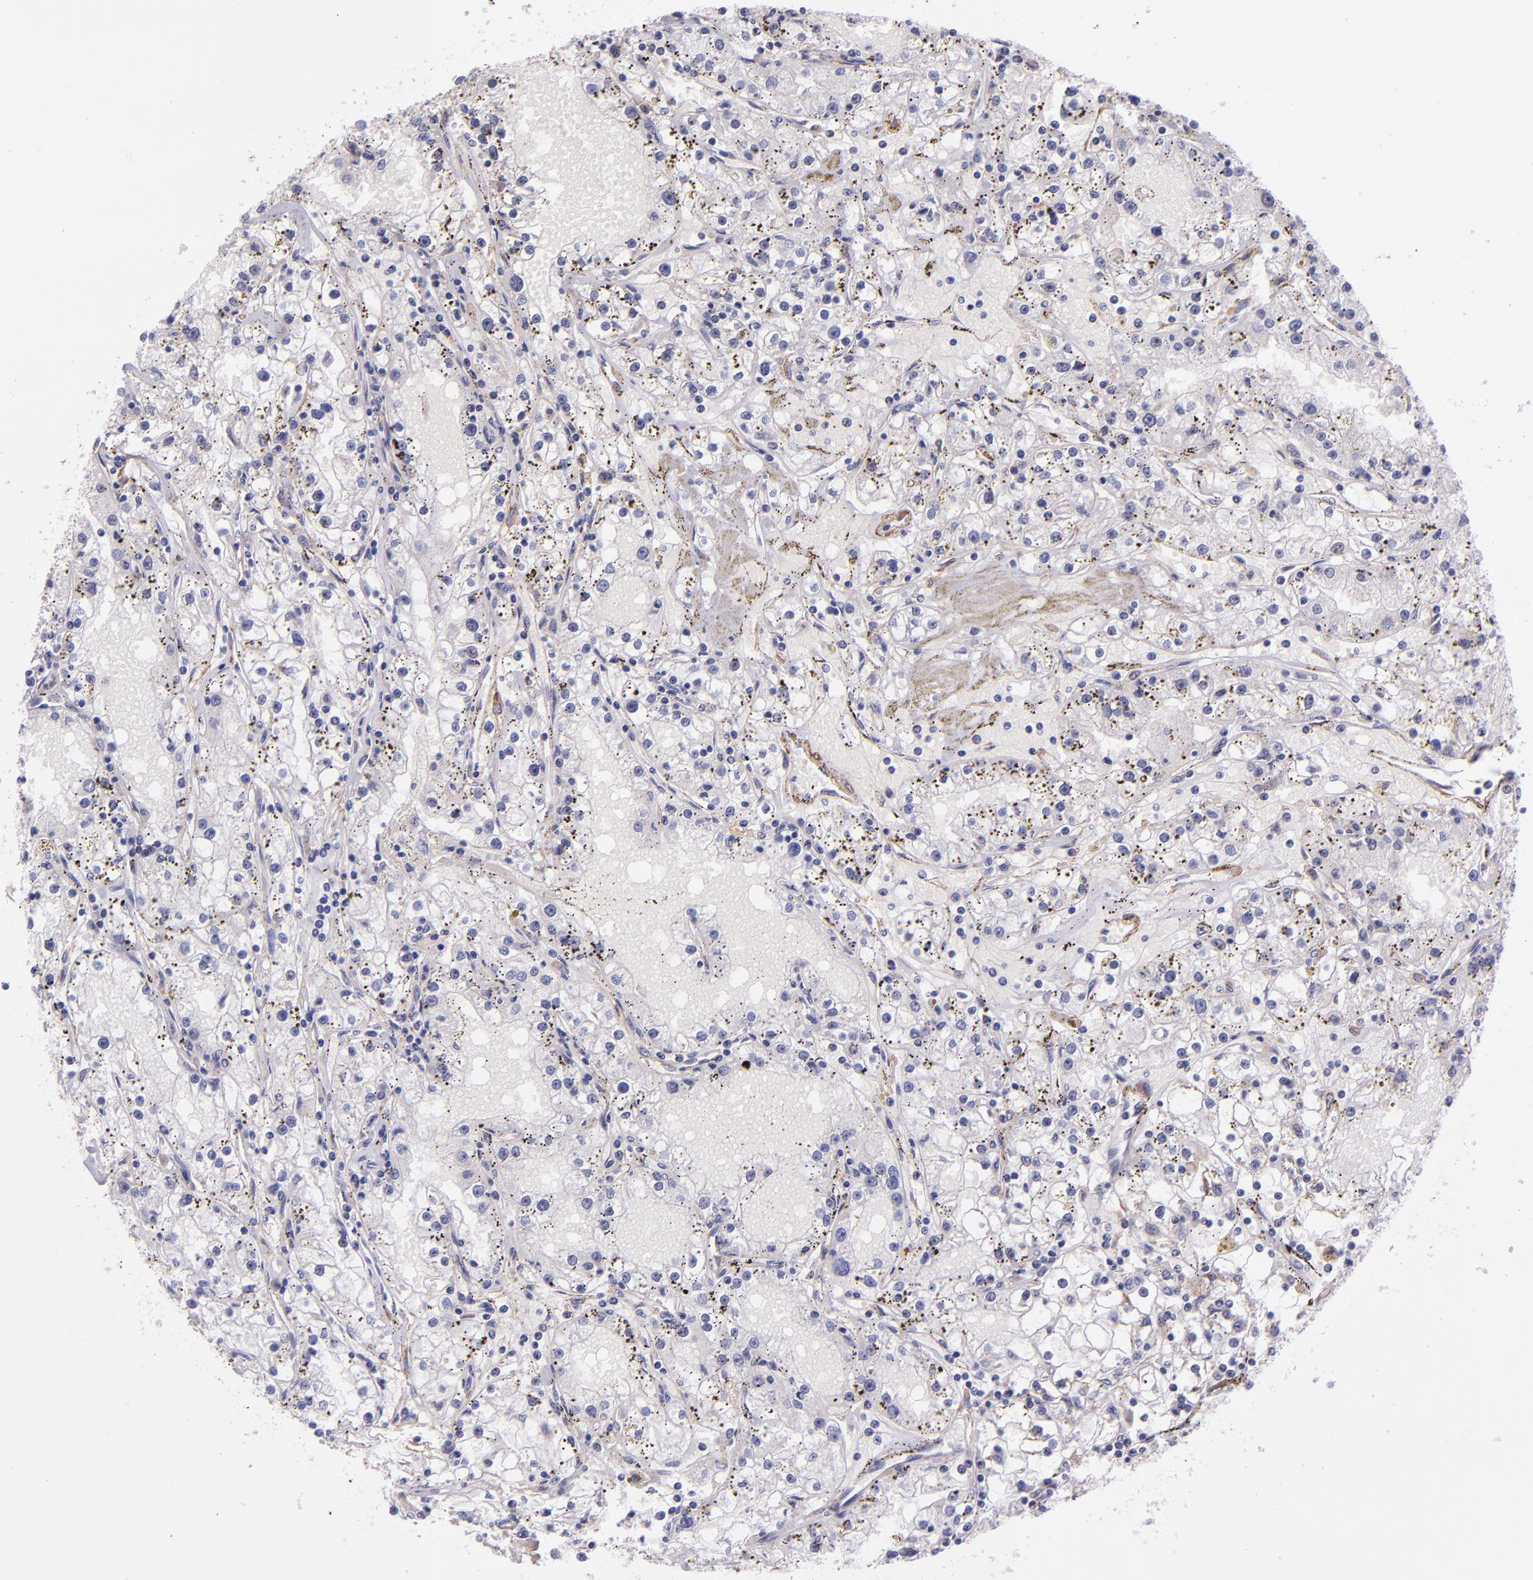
{"staining": {"intensity": "weak", "quantity": ">75%", "location": "cytoplasmic/membranous"}, "tissue": "renal cancer", "cell_type": "Tumor cells", "image_type": "cancer", "snomed": [{"axis": "morphology", "description": "Adenocarcinoma, NOS"}, {"axis": "topography", "description": "Kidney"}], "caption": "High-power microscopy captured an IHC micrograph of renal adenocarcinoma, revealing weak cytoplasmic/membranous expression in about >75% of tumor cells.", "gene": "IDH3G", "patient": {"sex": "male", "age": 56}}